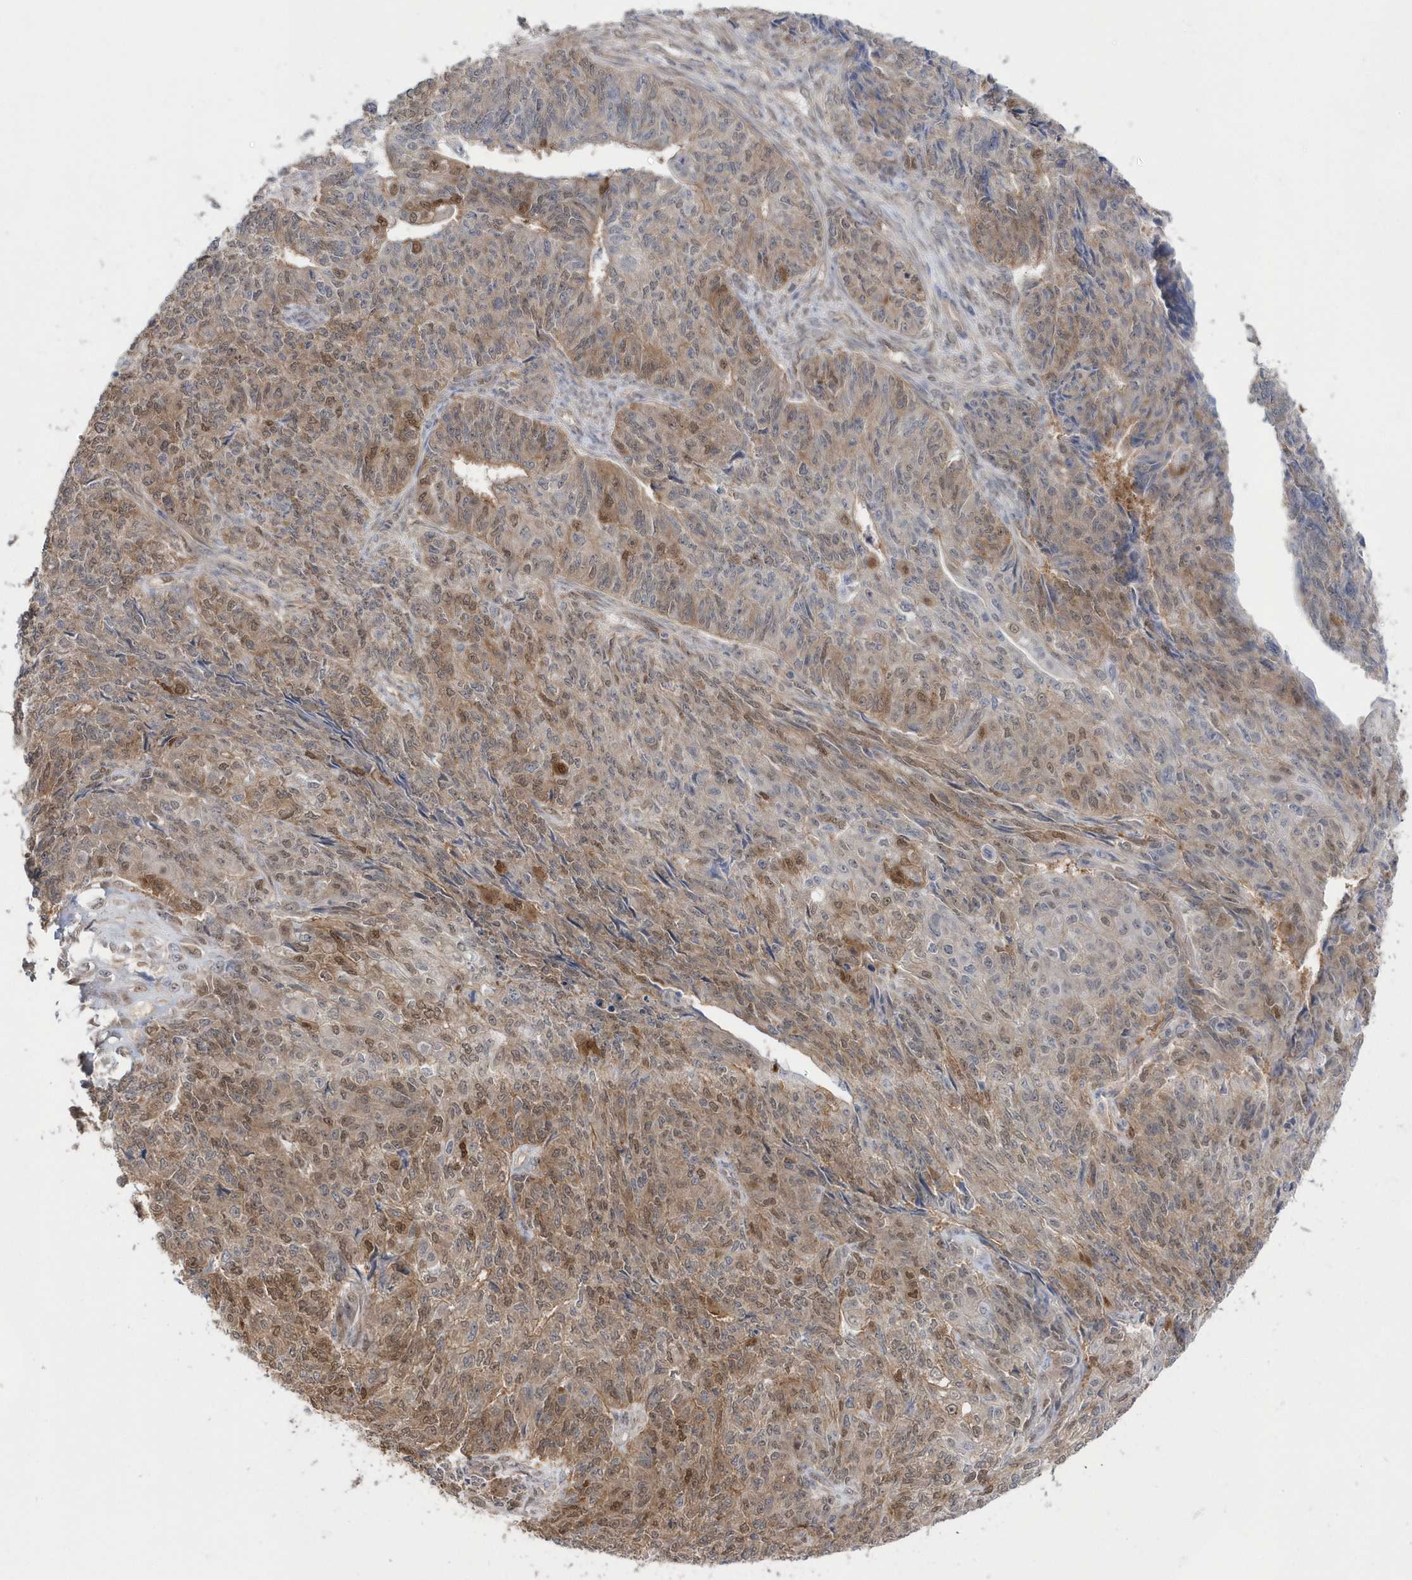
{"staining": {"intensity": "moderate", "quantity": "25%-75%", "location": "cytoplasmic/membranous,nuclear"}, "tissue": "endometrial cancer", "cell_type": "Tumor cells", "image_type": "cancer", "snomed": [{"axis": "morphology", "description": "Adenocarcinoma, NOS"}, {"axis": "topography", "description": "Endometrium"}], "caption": "A brown stain labels moderate cytoplasmic/membranous and nuclear expression of a protein in human adenocarcinoma (endometrial) tumor cells.", "gene": "BDH2", "patient": {"sex": "female", "age": 32}}